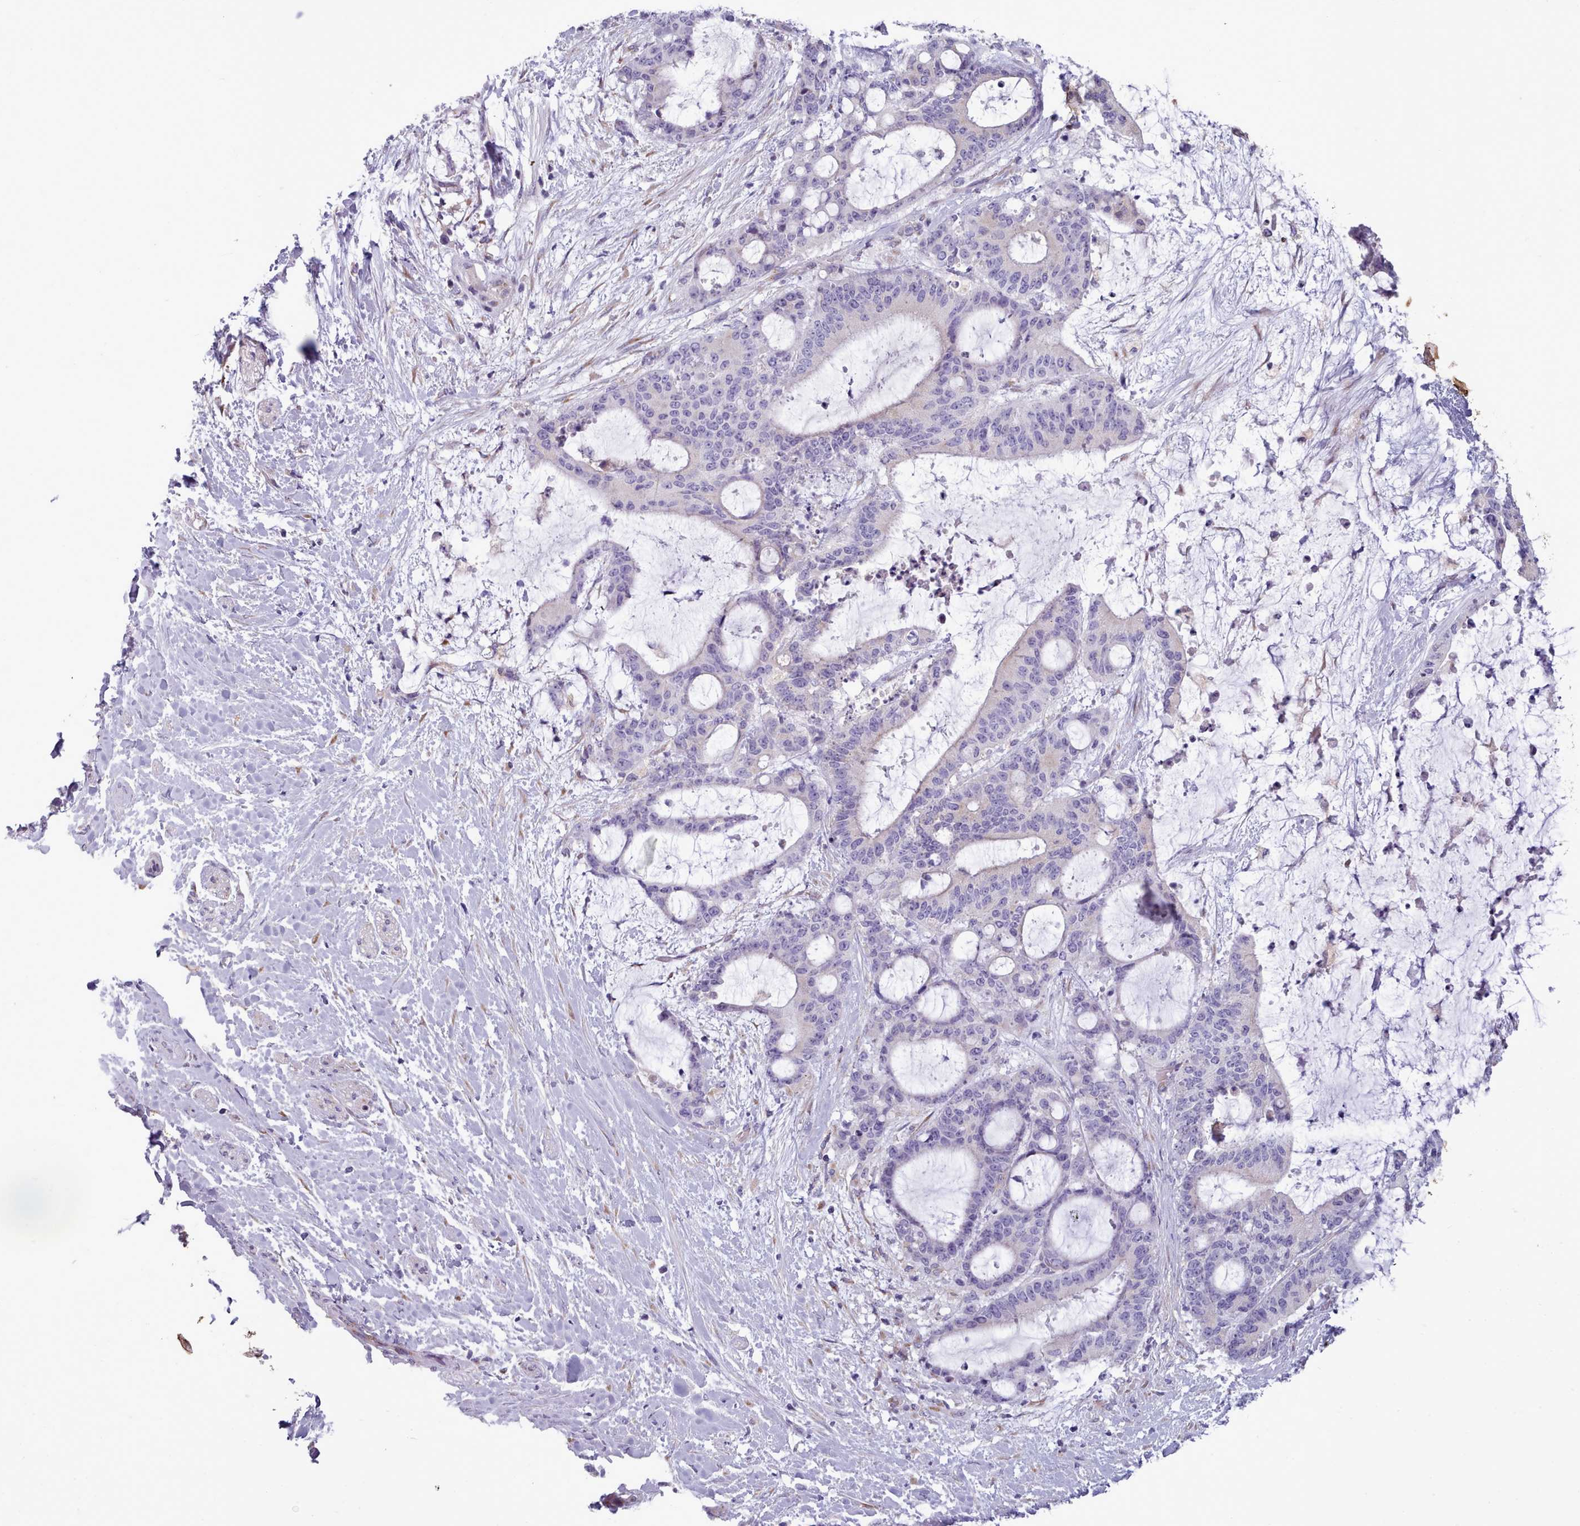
{"staining": {"intensity": "negative", "quantity": "none", "location": "none"}, "tissue": "liver cancer", "cell_type": "Tumor cells", "image_type": "cancer", "snomed": [{"axis": "morphology", "description": "Normal tissue, NOS"}, {"axis": "morphology", "description": "Cholangiocarcinoma"}, {"axis": "topography", "description": "Liver"}, {"axis": "topography", "description": "Peripheral nerve tissue"}], "caption": "This image is of cholangiocarcinoma (liver) stained with immunohistochemistry to label a protein in brown with the nuclei are counter-stained blue. There is no staining in tumor cells.", "gene": "MYRFL", "patient": {"sex": "female", "age": 73}}